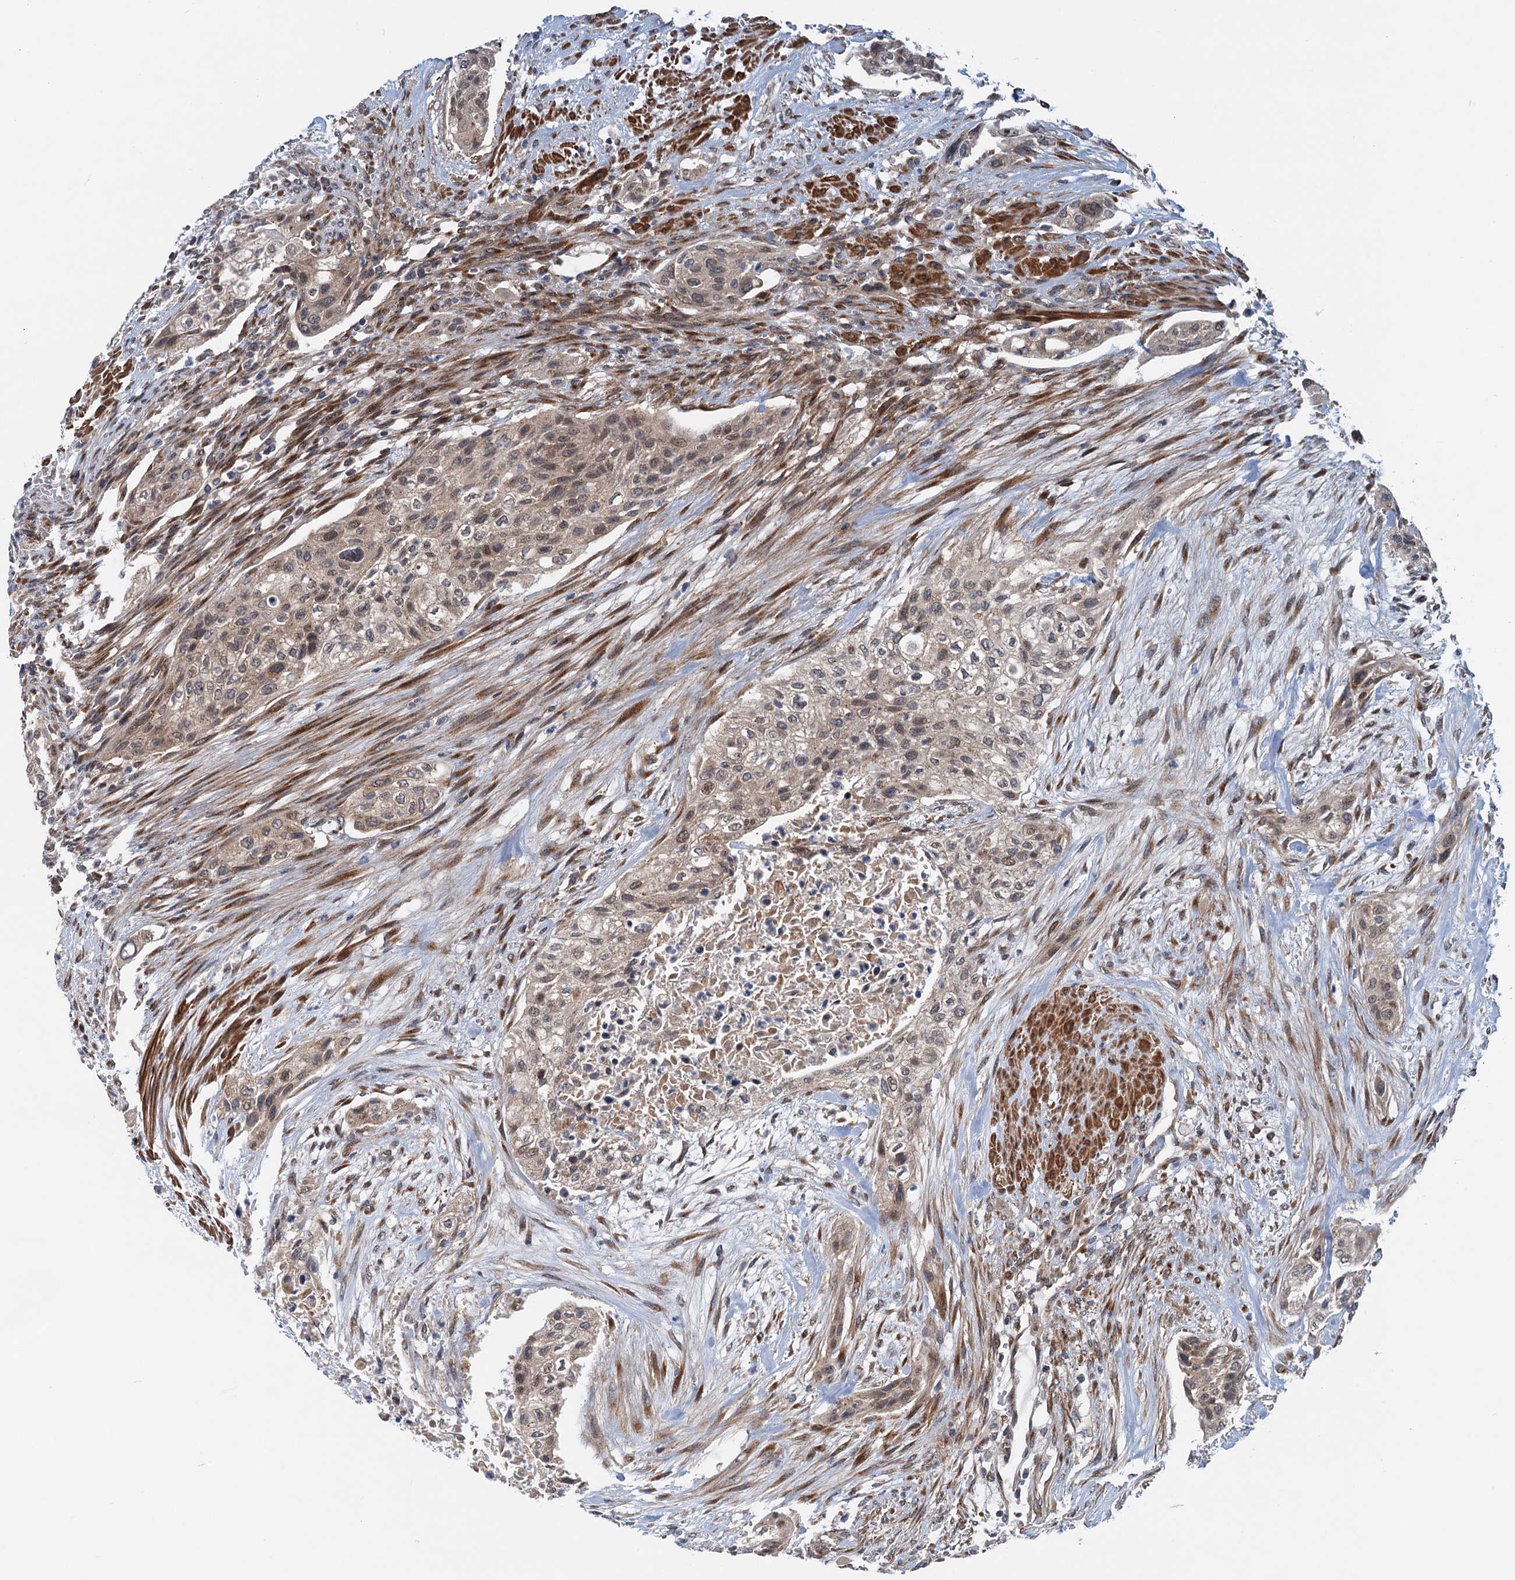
{"staining": {"intensity": "moderate", "quantity": "<25%", "location": "cytoplasmic/membranous,nuclear"}, "tissue": "urothelial cancer", "cell_type": "Tumor cells", "image_type": "cancer", "snomed": [{"axis": "morphology", "description": "Urothelial carcinoma, High grade"}, {"axis": "topography", "description": "Urinary bladder"}], "caption": "Immunohistochemical staining of high-grade urothelial carcinoma exhibits low levels of moderate cytoplasmic/membranous and nuclear expression in approximately <25% of tumor cells.", "gene": "DYNC2I2", "patient": {"sex": "male", "age": 35}}